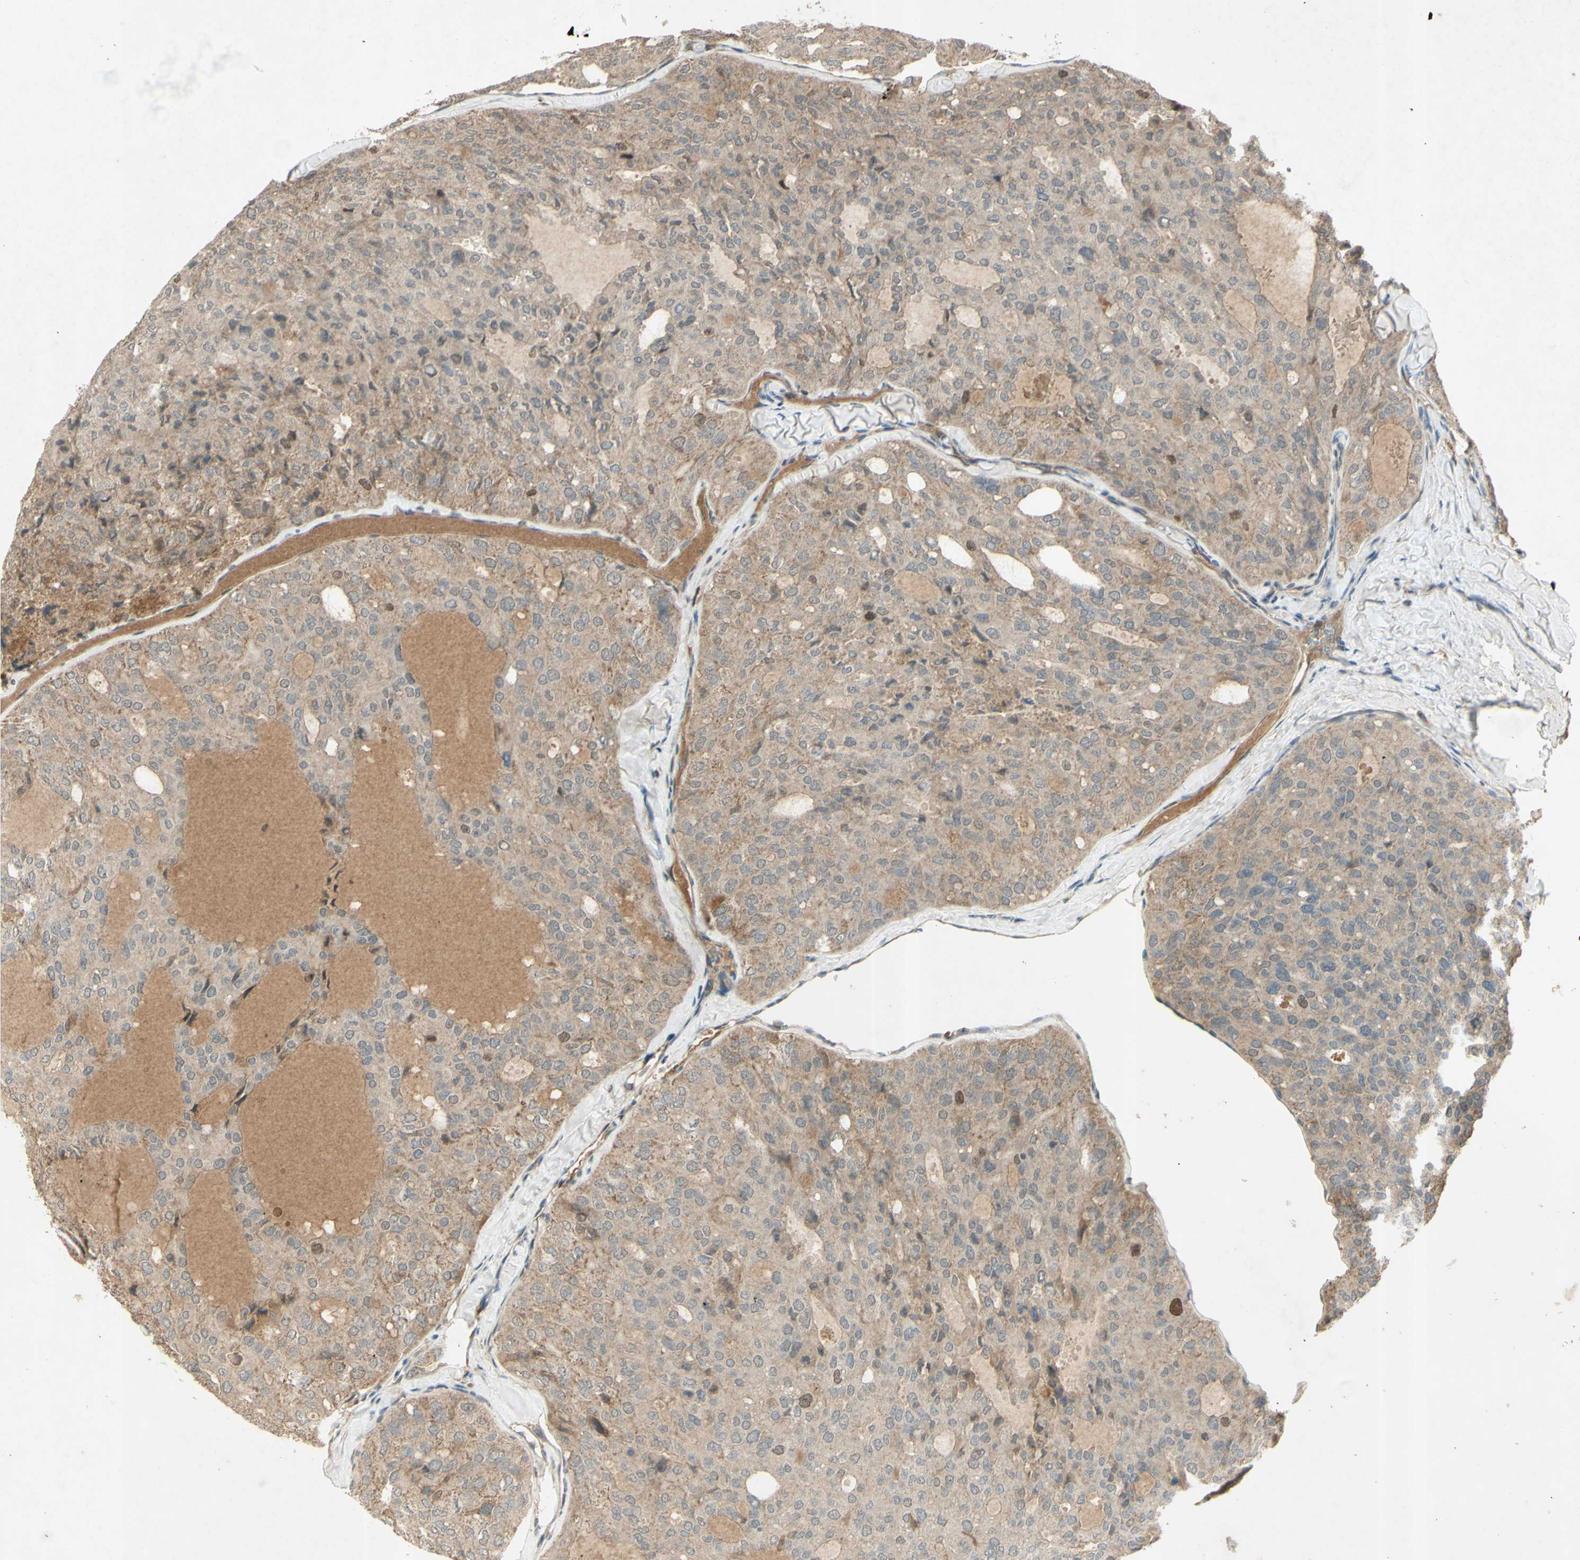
{"staining": {"intensity": "moderate", "quantity": "<25%", "location": "cytoplasmic/membranous"}, "tissue": "thyroid cancer", "cell_type": "Tumor cells", "image_type": "cancer", "snomed": [{"axis": "morphology", "description": "Follicular adenoma carcinoma, NOS"}, {"axis": "topography", "description": "Thyroid gland"}], "caption": "Brown immunohistochemical staining in thyroid follicular adenoma carcinoma reveals moderate cytoplasmic/membranous positivity in approximately <25% of tumor cells.", "gene": "RAD18", "patient": {"sex": "male", "age": 75}}